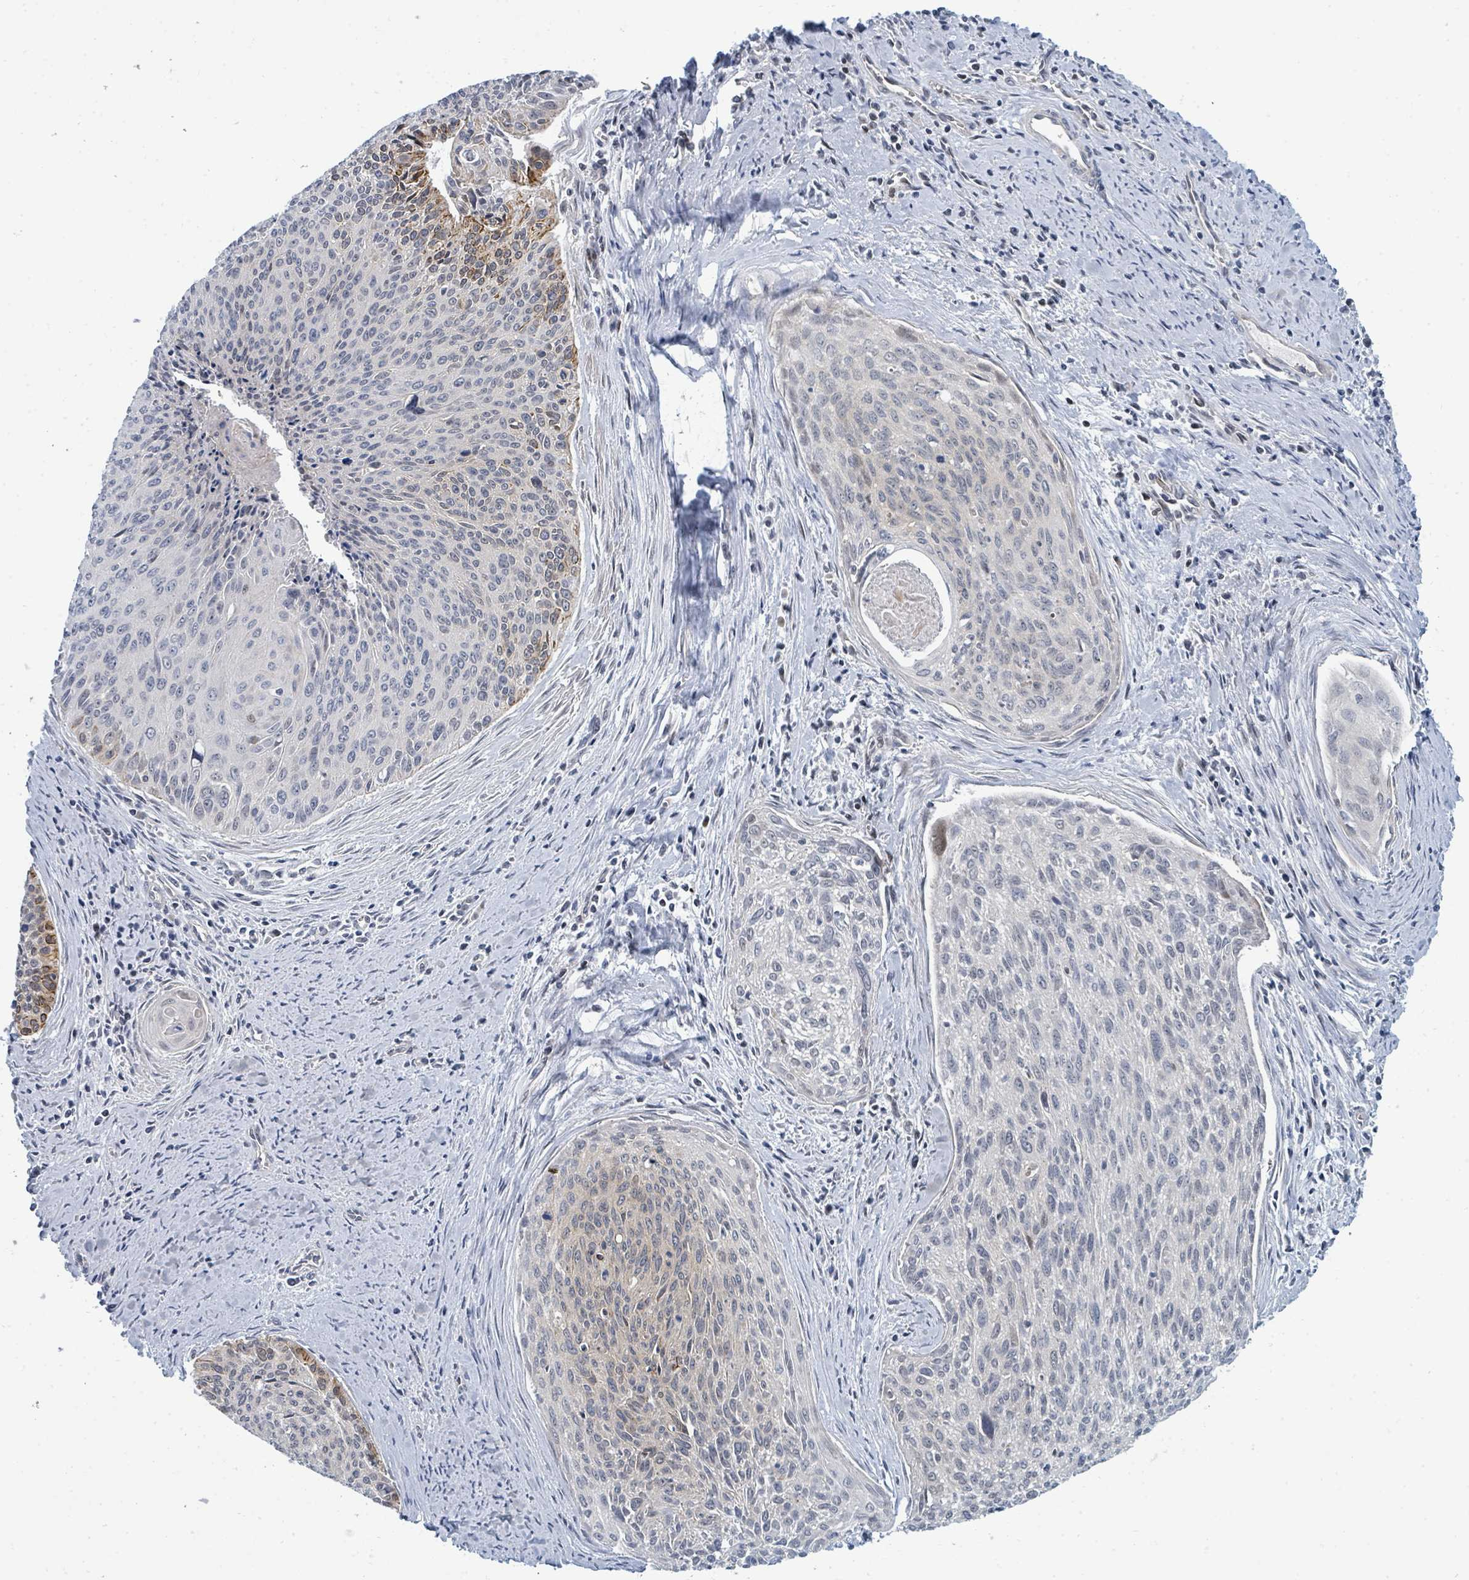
{"staining": {"intensity": "moderate", "quantity": "<25%", "location": "cytoplasmic/membranous,nuclear"}, "tissue": "cervical cancer", "cell_type": "Tumor cells", "image_type": "cancer", "snomed": [{"axis": "morphology", "description": "Squamous cell carcinoma, NOS"}, {"axis": "topography", "description": "Cervix"}], "caption": "Moderate cytoplasmic/membranous and nuclear staining is seen in about <25% of tumor cells in cervical squamous cell carcinoma.", "gene": "SUMO4", "patient": {"sex": "female", "age": 55}}